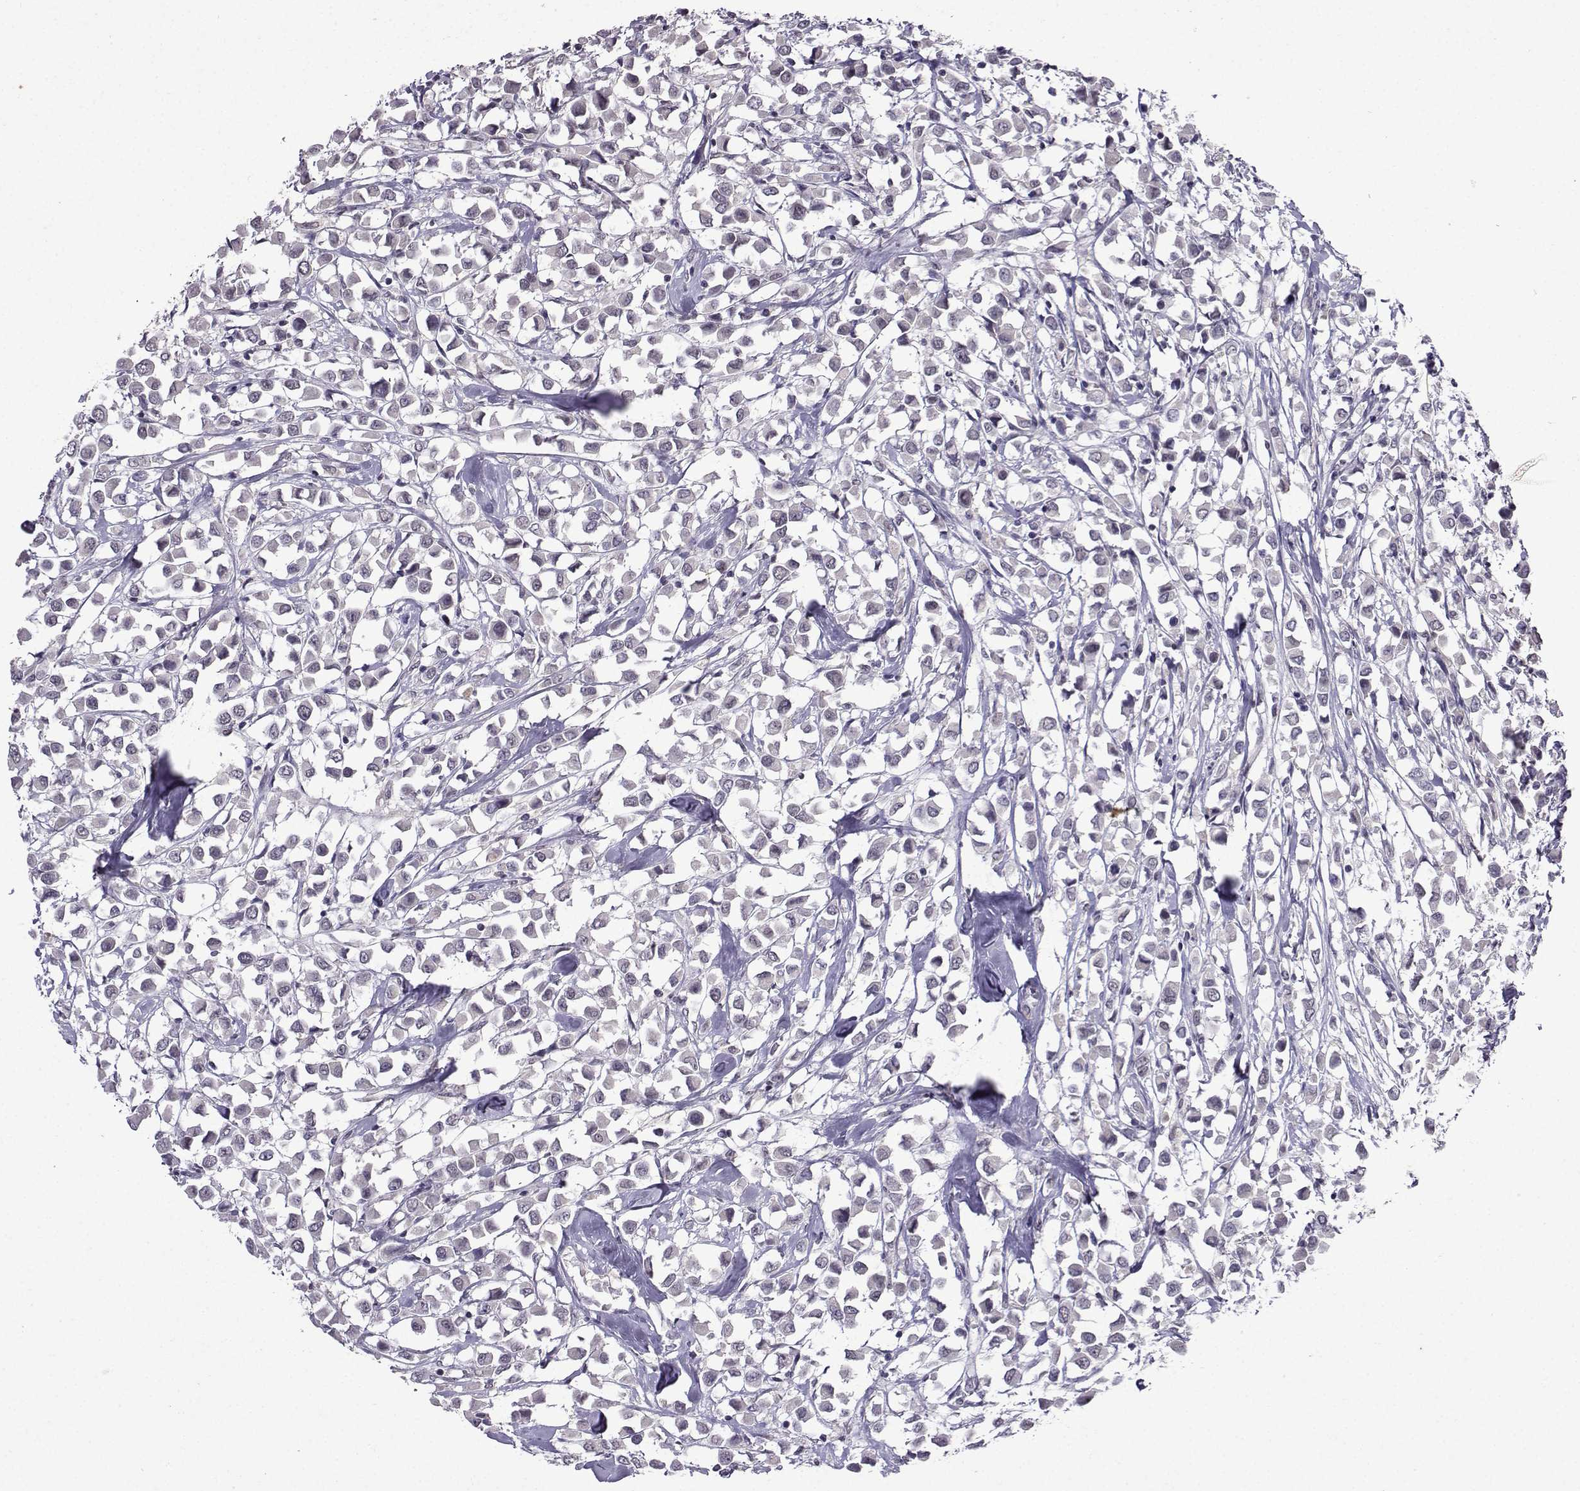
{"staining": {"intensity": "negative", "quantity": "none", "location": "none"}, "tissue": "breast cancer", "cell_type": "Tumor cells", "image_type": "cancer", "snomed": [{"axis": "morphology", "description": "Duct carcinoma"}, {"axis": "topography", "description": "Breast"}], "caption": "Micrograph shows no protein positivity in tumor cells of breast cancer (intraductal carcinoma) tissue.", "gene": "CCL28", "patient": {"sex": "female", "age": 61}}